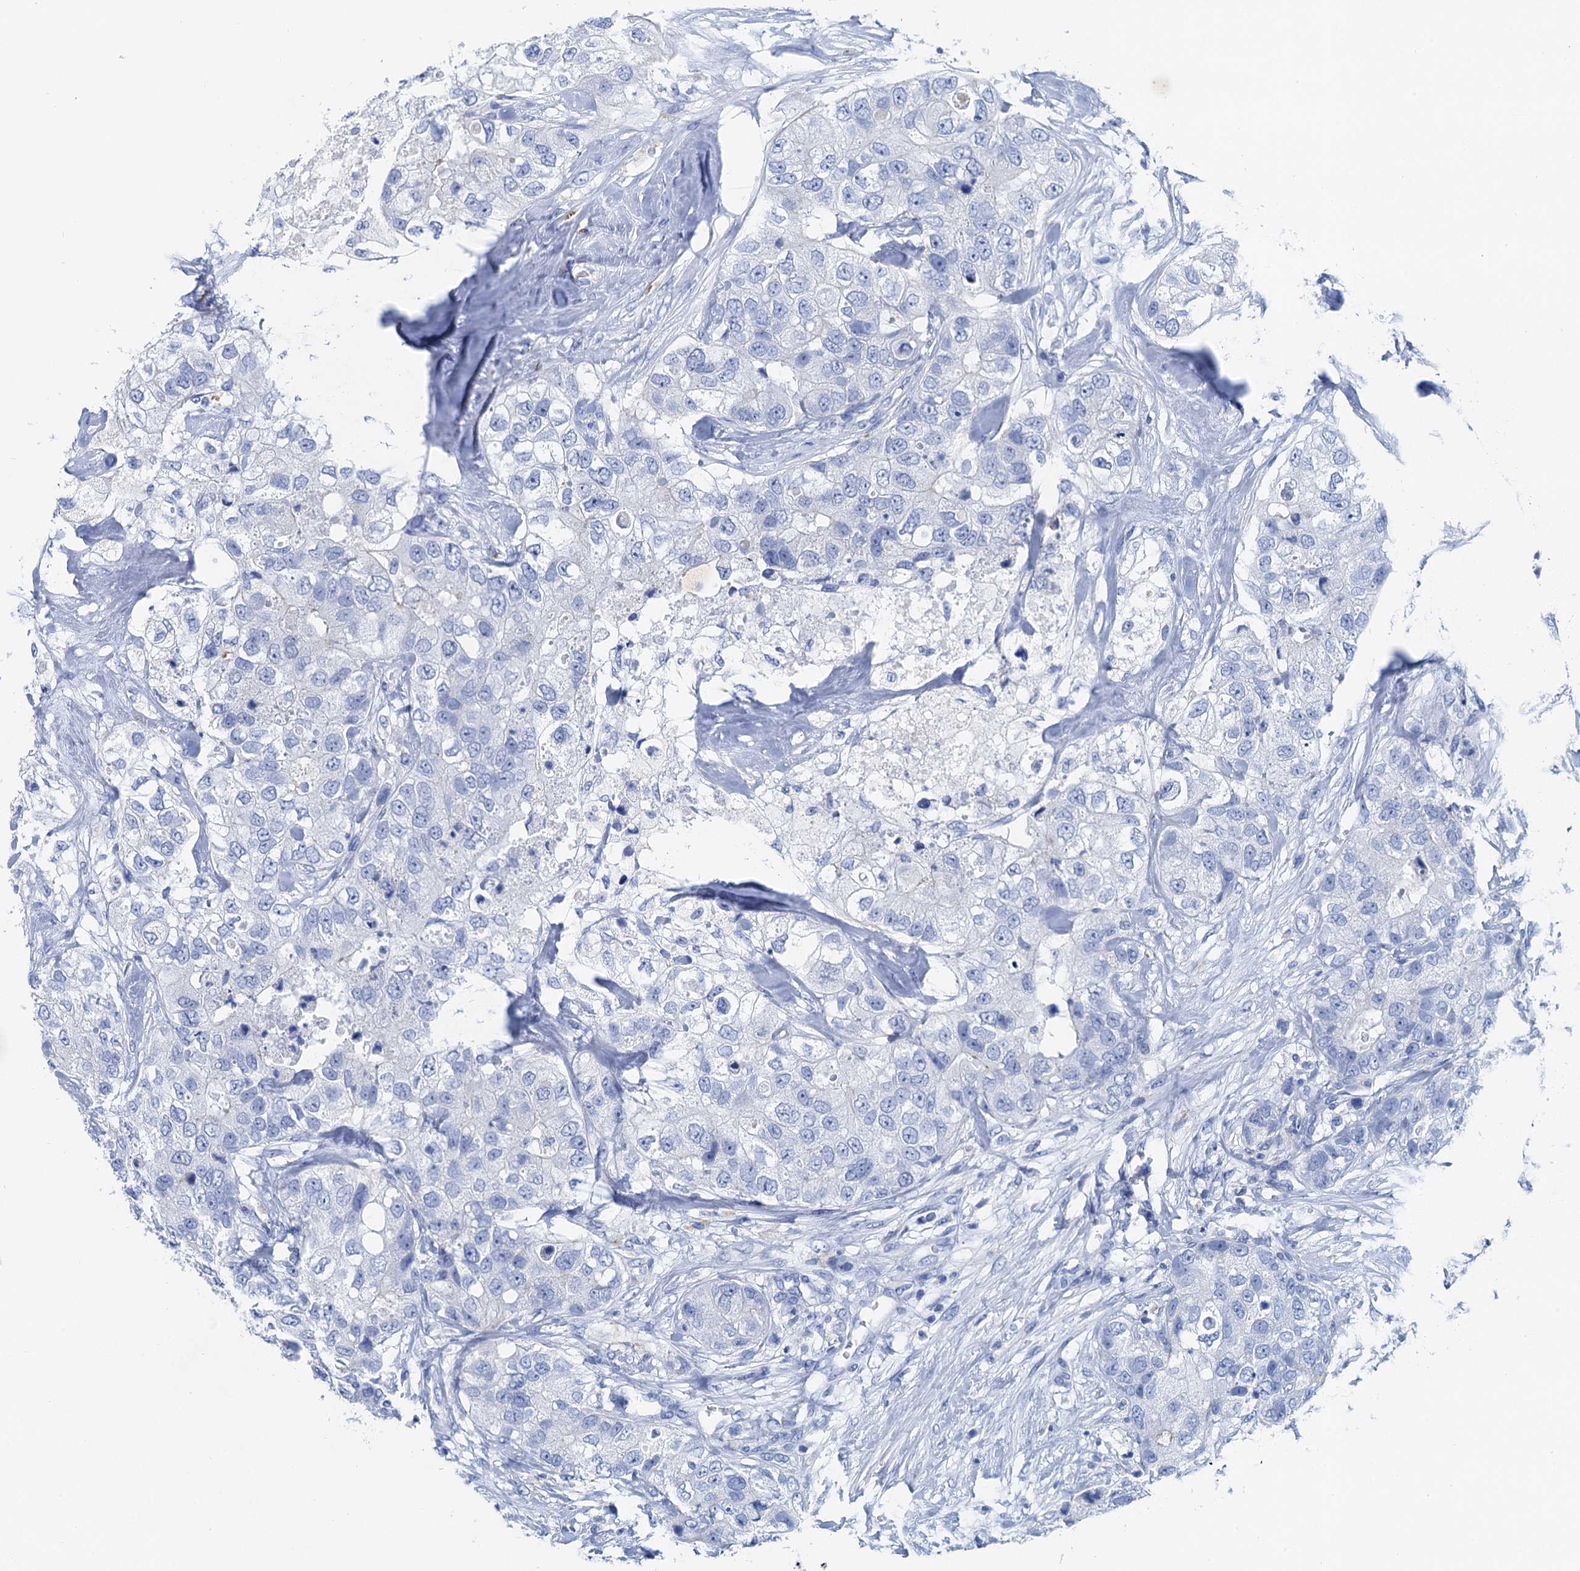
{"staining": {"intensity": "negative", "quantity": "none", "location": "none"}, "tissue": "breast cancer", "cell_type": "Tumor cells", "image_type": "cancer", "snomed": [{"axis": "morphology", "description": "Duct carcinoma"}, {"axis": "topography", "description": "Breast"}], "caption": "Tumor cells are negative for brown protein staining in breast cancer (infiltrating ductal carcinoma). (DAB (3,3'-diaminobenzidine) immunohistochemistry (IHC) visualized using brightfield microscopy, high magnification).", "gene": "NLRP10", "patient": {"sex": "female", "age": 62}}